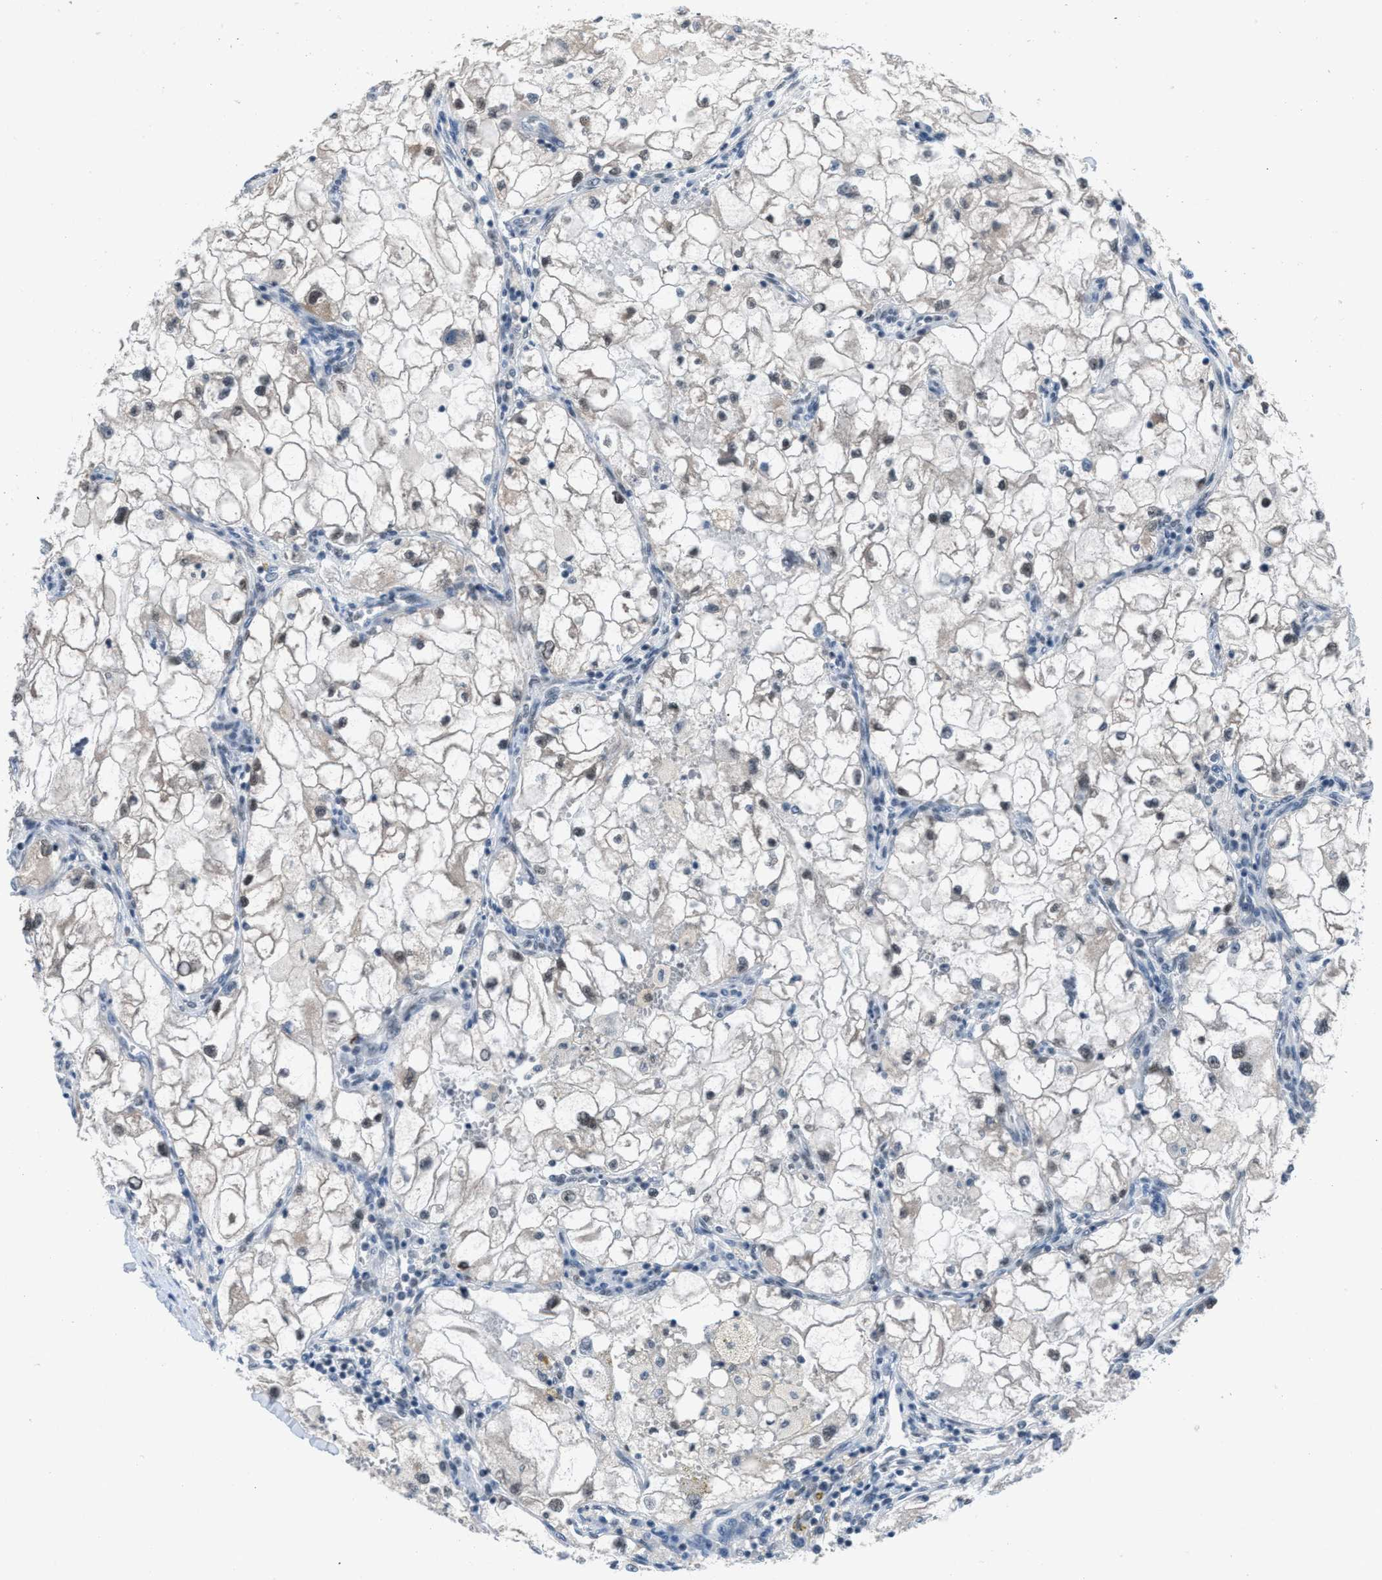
{"staining": {"intensity": "weak", "quantity": ">75%", "location": "nuclear"}, "tissue": "renal cancer", "cell_type": "Tumor cells", "image_type": "cancer", "snomed": [{"axis": "morphology", "description": "Adenocarcinoma, NOS"}, {"axis": "topography", "description": "Kidney"}], "caption": "Protein staining by immunohistochemistry displays weak nuclear positivity in about >75% of tumor cells in adenocarcinoma (renal). (Brightfield microscopy of DAB IHC at high magnification).", "gene": "ANAPC11", "patient": {"sex": "female", "age": 70}}